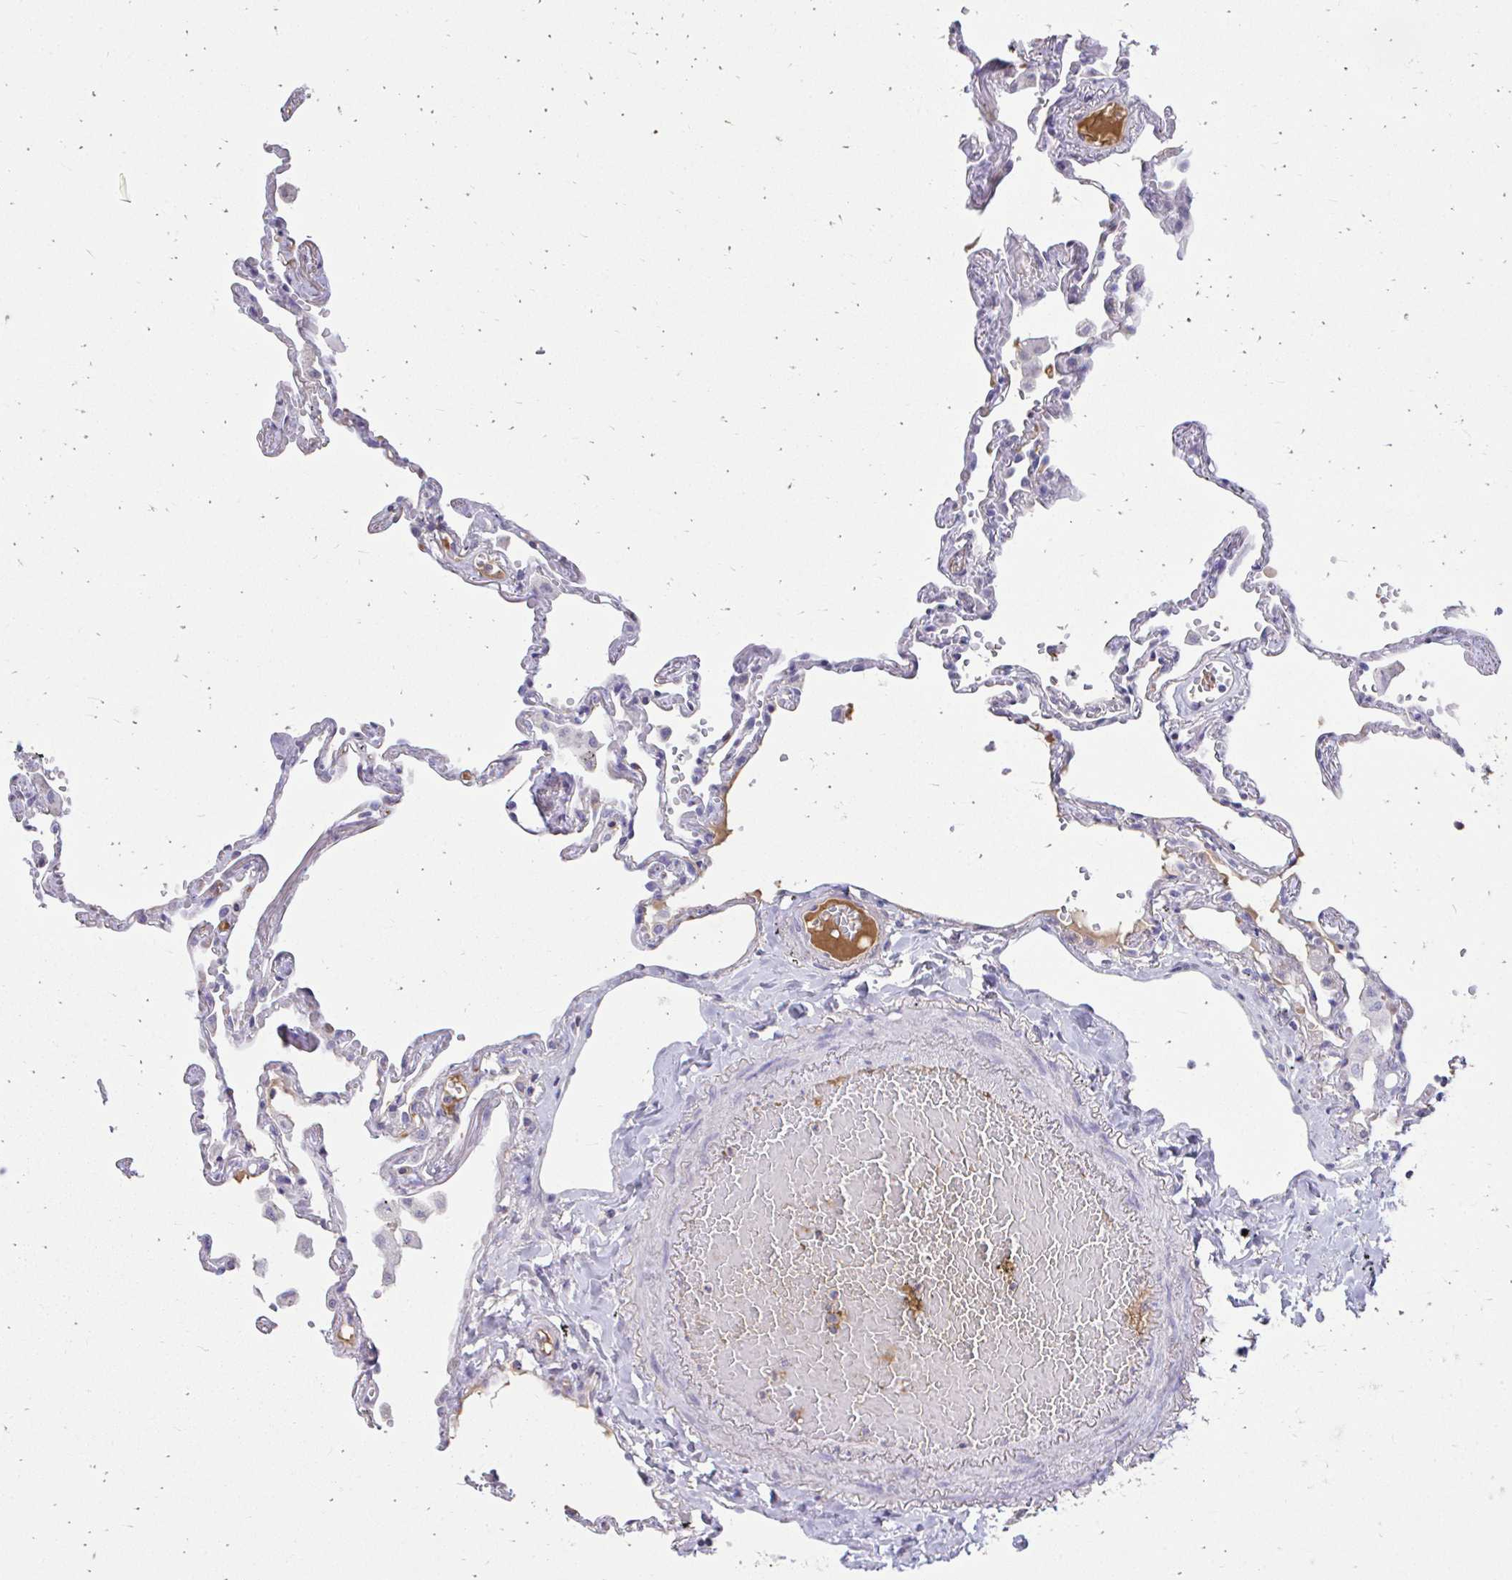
{"staining": {"intensity": "negative", "quantity": "none", "location": "none"}, "tissue": "lung", "cell_type": "Alveolar cells", "image_type": "normal", "snomed": [{"axis": "morphology", "description": "Normal tissue, NOS"}, {"axis": "topography", "description": "Lung"}], "caption": "IHC micrograph of normal human lung stained for a protein (brown), which reveals no expression in alveolar cells.", "gene": "CFH", "patient": {"sex": "female", "age": 67}}